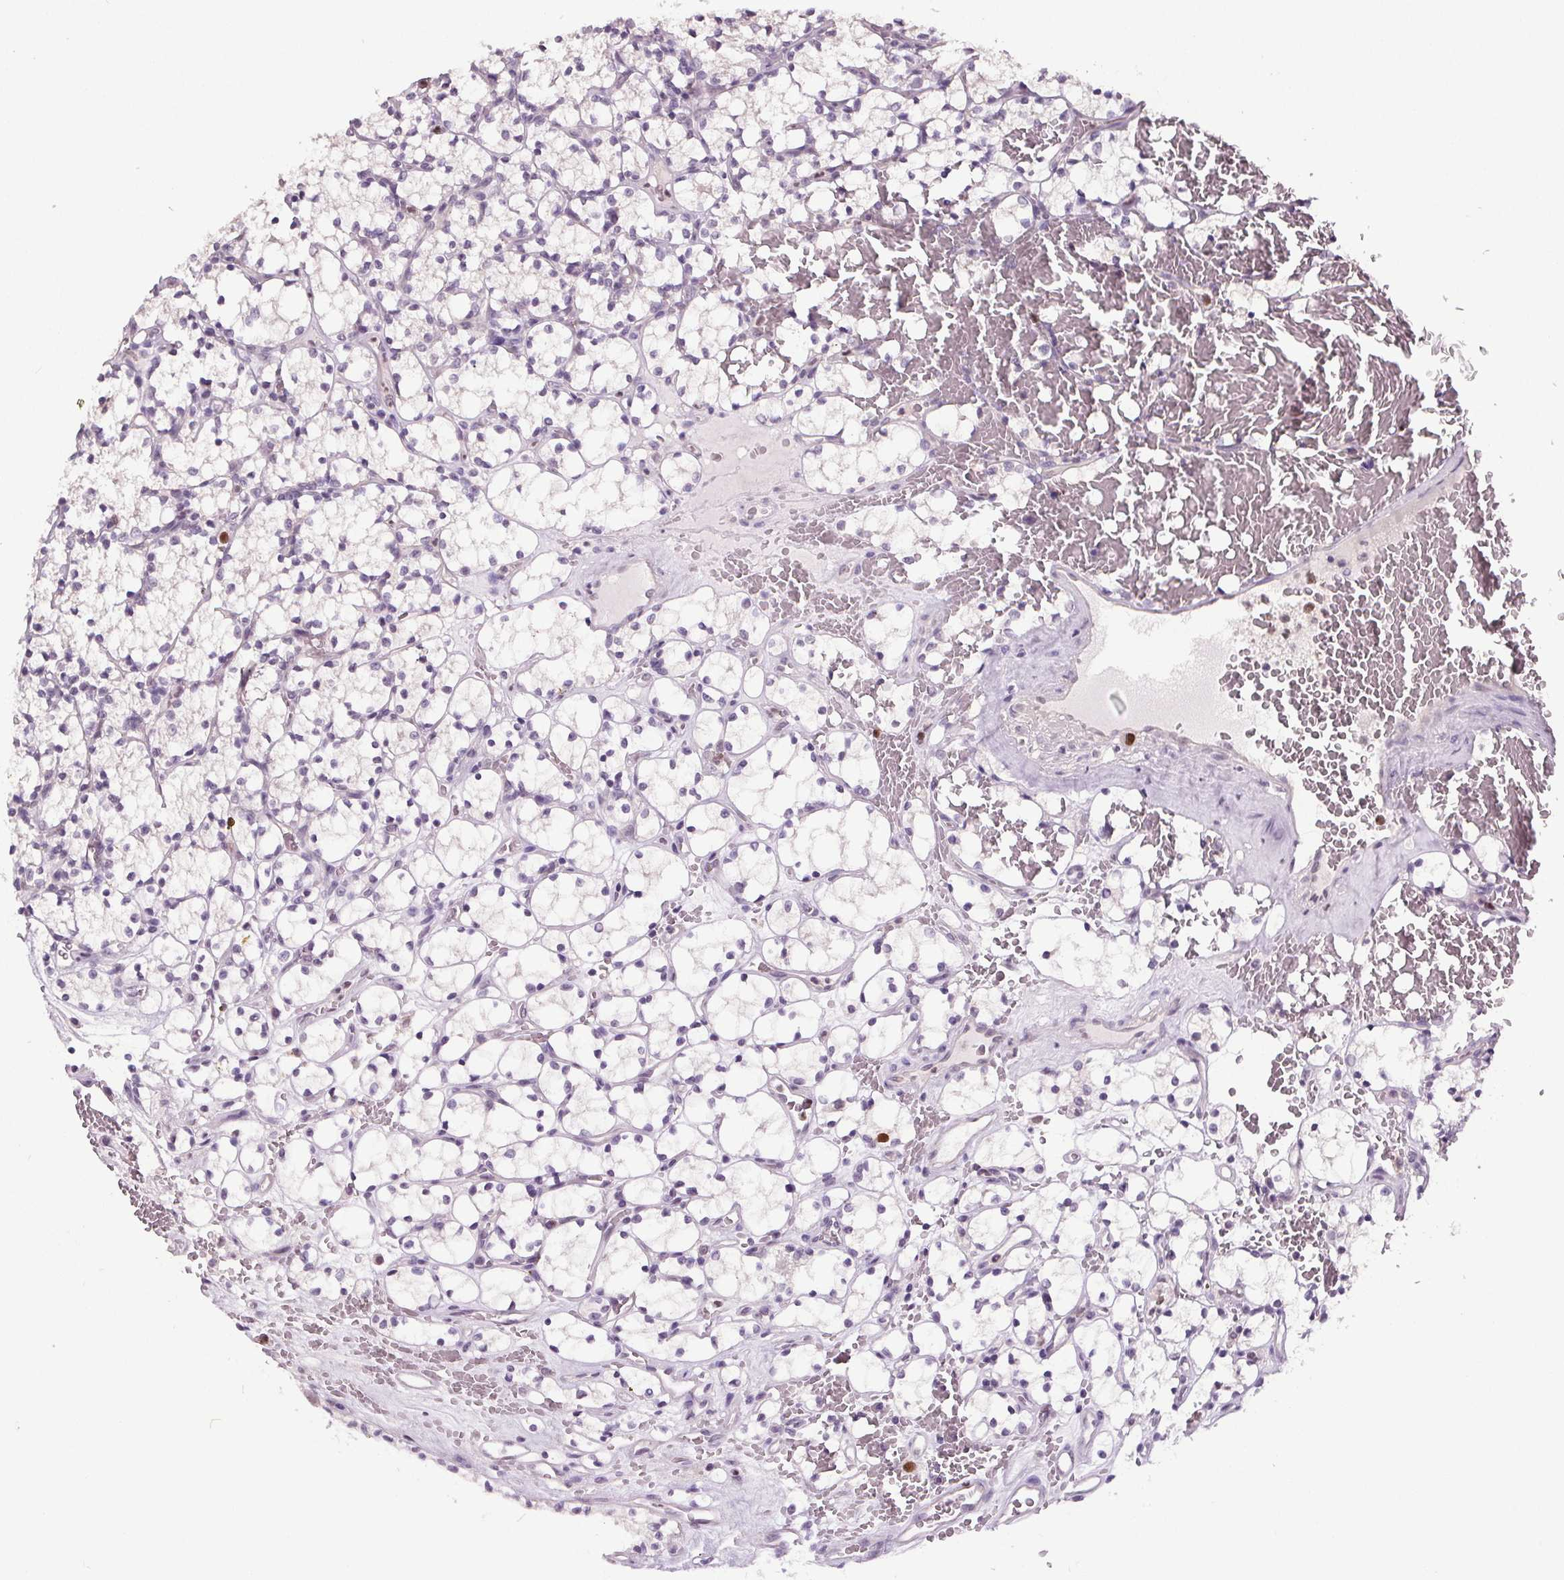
{"staining": {"intensity": "negative", "quantity": "none", "location": "none"}, "tissue": "renal cancer", "cell_type": "Tumor cells", "image_type": "cancer", "snomed": [{"axis": "morphology", "description": "Adenocarcinoma, NOS"}, {"axis": "topography", "description": "Kidney"}], "caption": "Immunohistochemistry photomicrograph of neoplastic tissue: human adenocarcinoma (renal) stained with DAB (3,3'-diaminobenzidine) exhibits no significant protein staining in tumor cells. Brightfield microscopy of IHC stained with DAB (brown) and hematoxylin (blue), captured at high magnification.", "gene": "CENPF", "patient": {"sex": "female", "age": 69}}